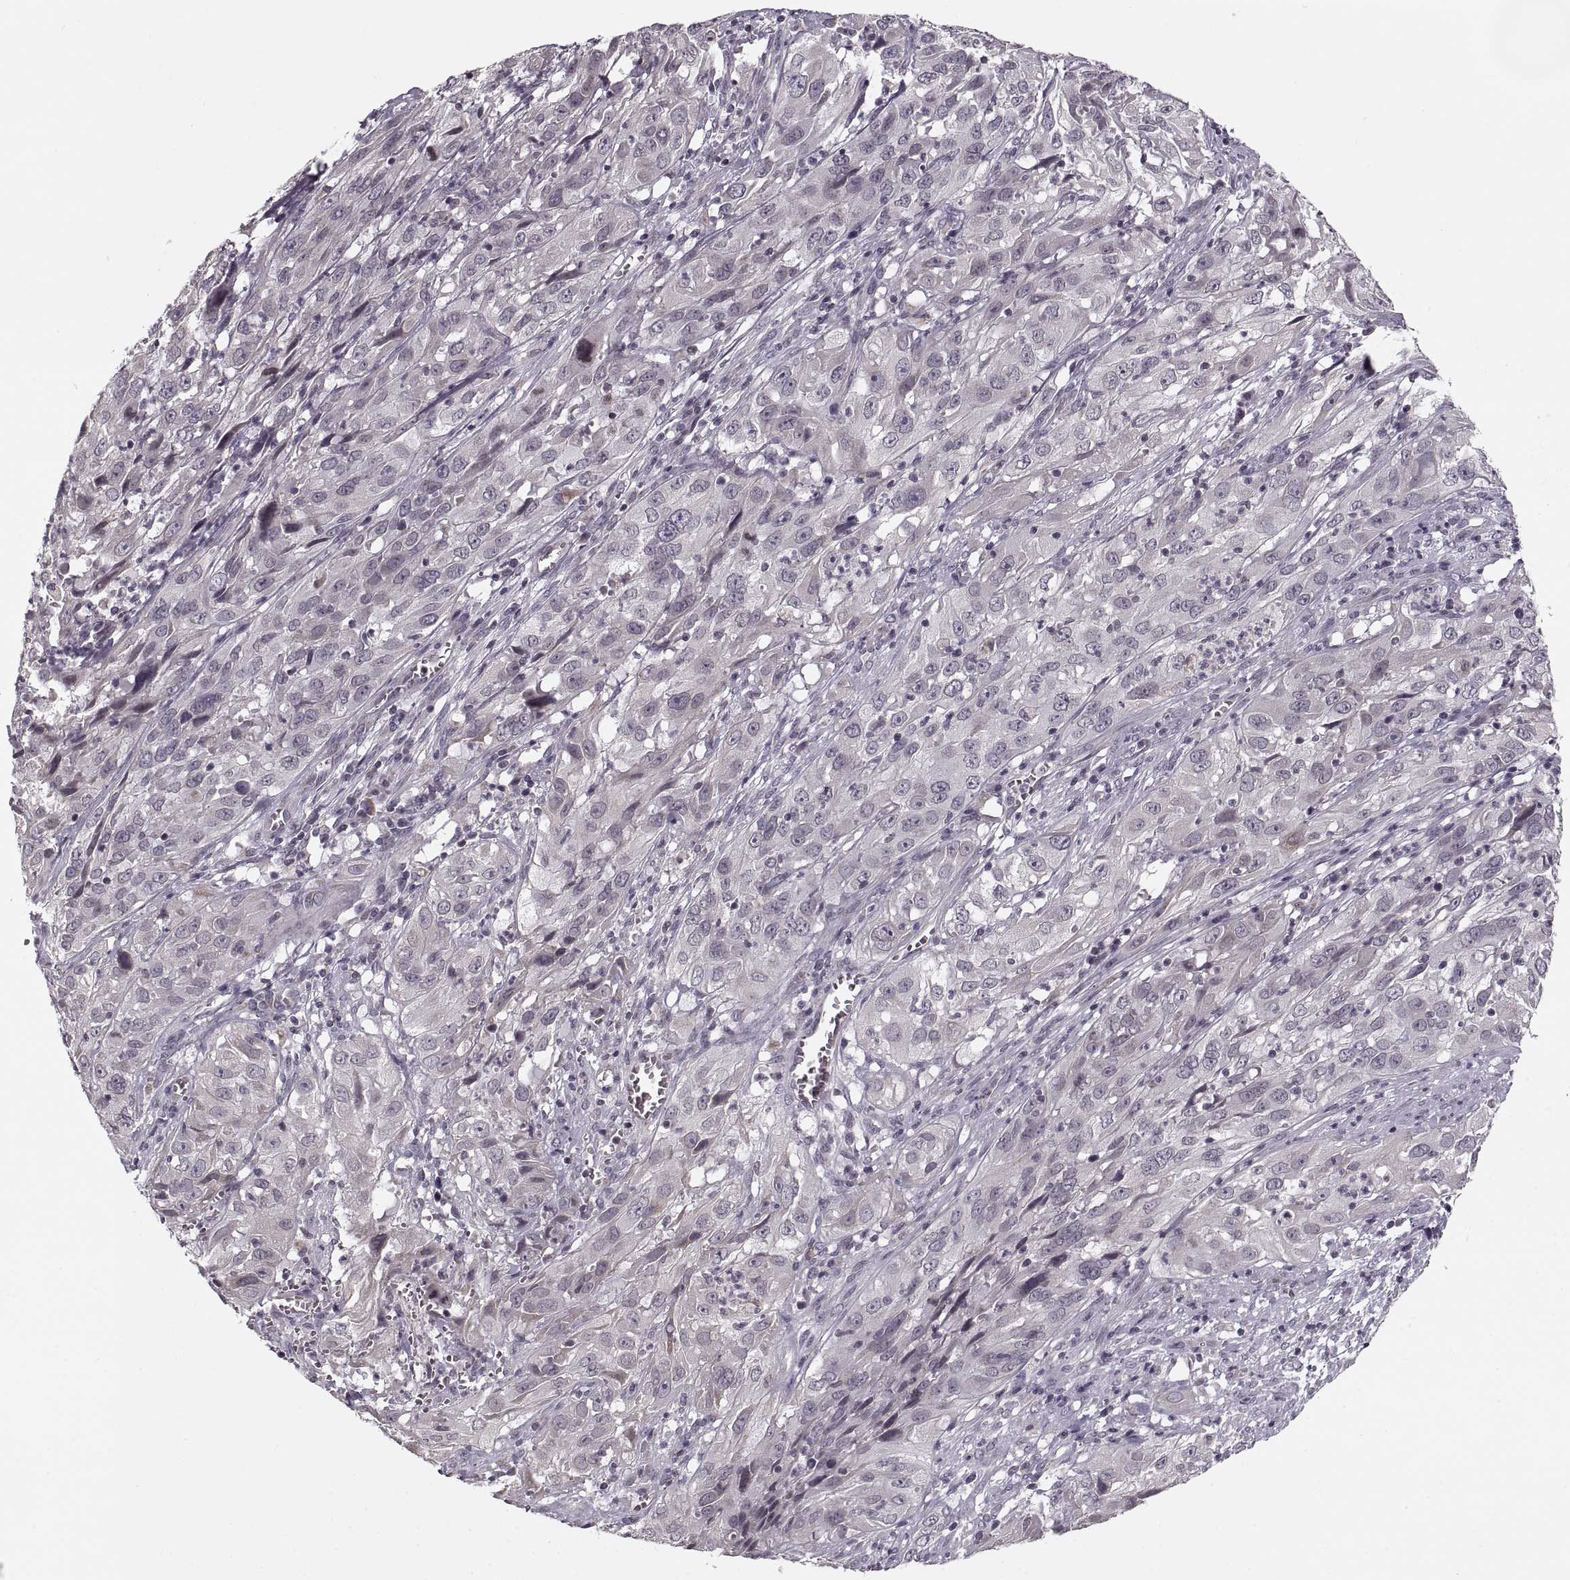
{"staining": {"intensity": "negative", "quantity": "none", "location": "none"}, "tissue": "cervical cancer", "cell_type": "Tumor cells", "image_type": "cancer", "snomed": [{"axis": "morphology", "description": "Squamous cell carcinoma, NOS"}, {"axis": "topography", "description": "Cervix"}], "caption": "Histopathology image shows no significant protein positivity in tumor cells of cervical squamous cell carcinoma.", "gene": "ASIC3", "patient": {"sex": "female", "age": 32}}